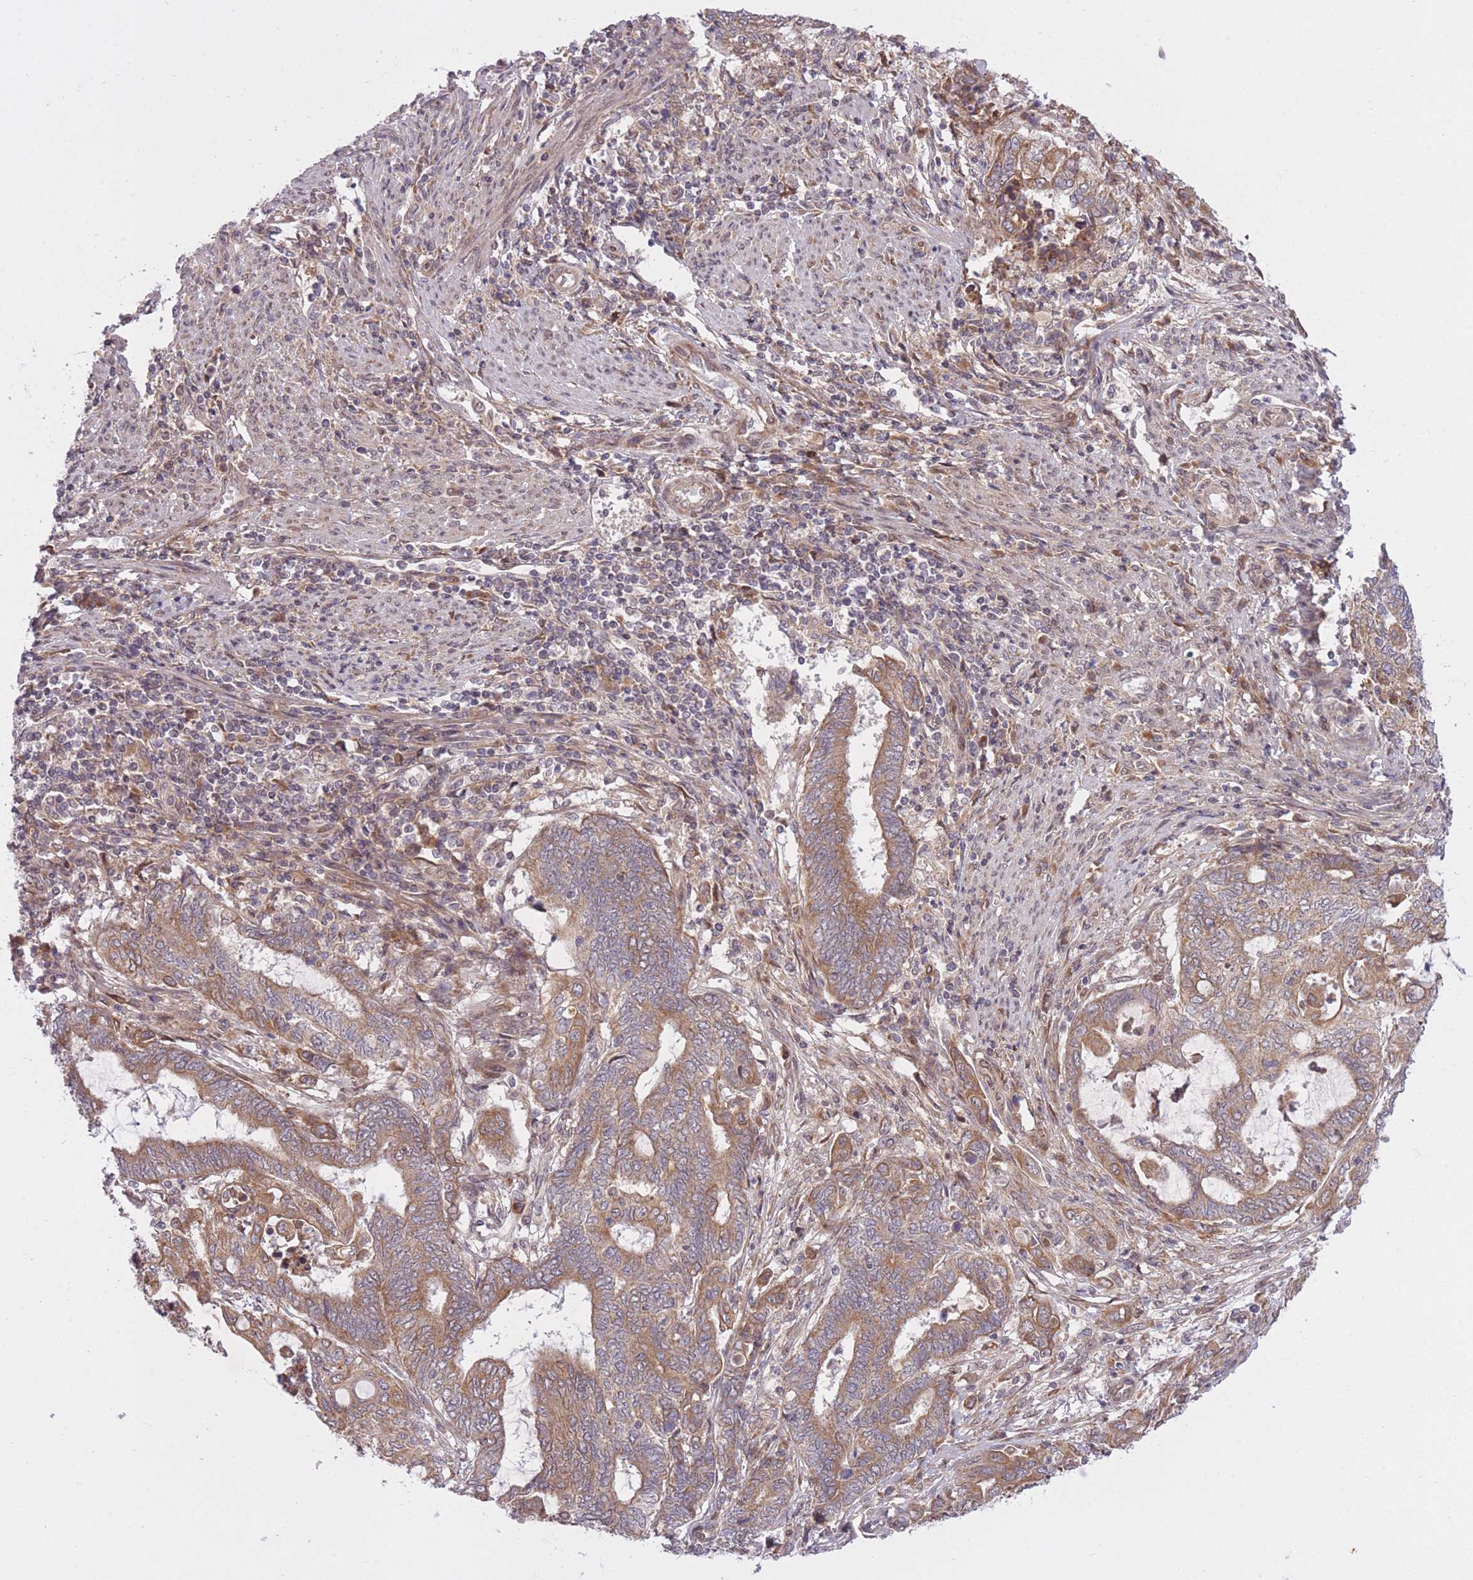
{"staining": {"intensity": "moderate", "quantity": ">75%", "location": "cytoplasmic/membranous"}, "tissue": "endometrial cancer", "cell_type": "Tumor cells", "image_type": "cancer", "snomed": [{"axis": "morphology", "description": "Adenocarcinoma, NOS"}, {"axis": "topography", "description": "Uterus"}, {"axis": "topography", "description": "Endometrium"}], "caption": "A high-resolution photomicrograph shows immunohistochemistry staining of endometrial adenocarcinoma, which reveals moderate cytoplasmic/membranous staining in approximately >75% of tumor cells.", "gene": "ZNF391", "patient": {"sex": "female", "age": 70}}